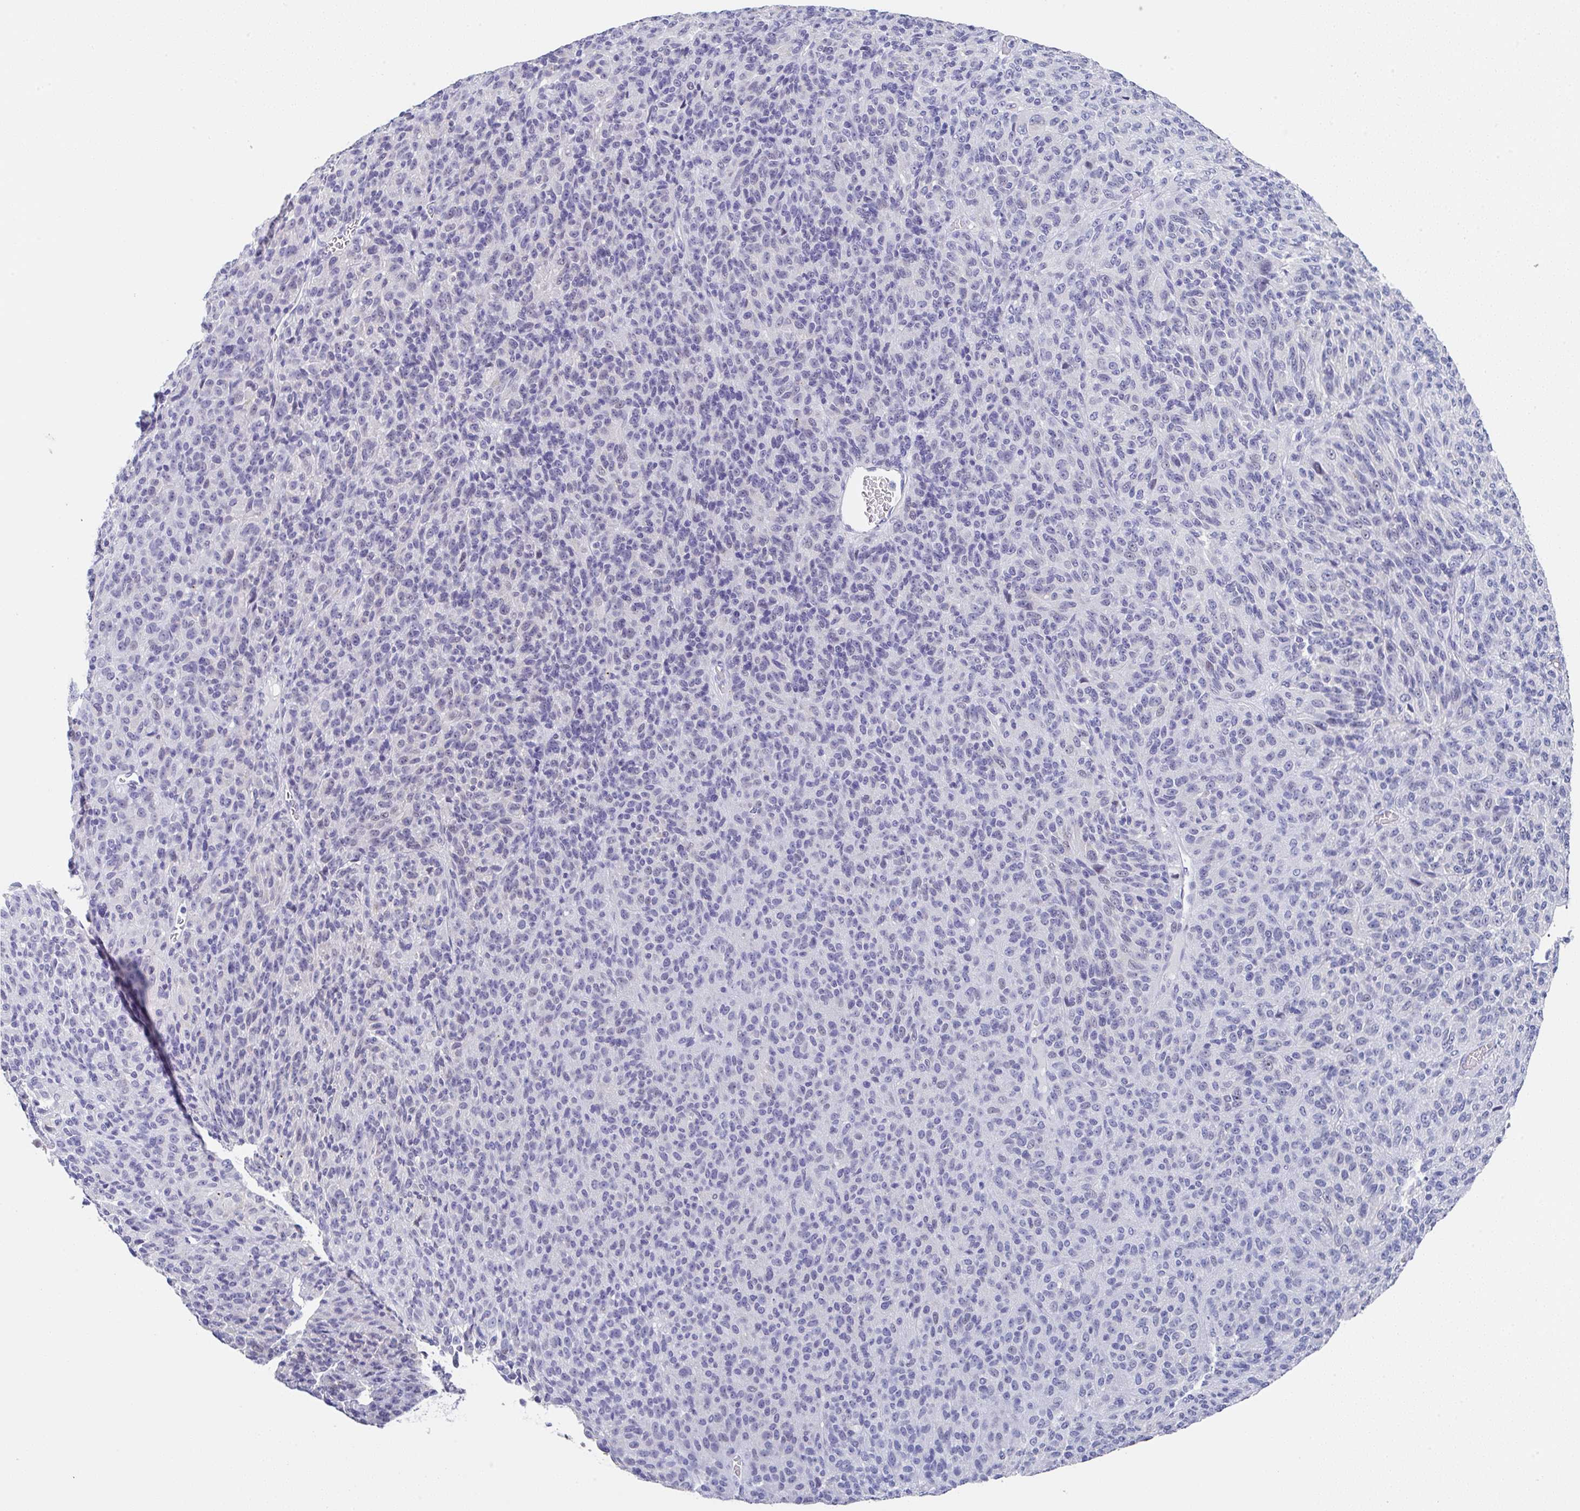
{"staining": {"intensity": "negative", "quantity": "none", "location": "none"}, "tissue": "melanoma", "cell_type": "Tumor cells", "image_type": "cancer", "snomed": [{"axis": "morphology", "description": "Malignant melanoma, Metastatic site"}, {"axis": "topography", "description": "Brain"}], "caption": "Immunohistochemistry (IHC) micrograph of human malignant melanoma (metastatic site) stained for a protein (brown), which displays no expression in tumor cells. Nuclei are stained in blue.", "gene": "TNFRSF8", "patient": {"sex": "female", "age": 56}}